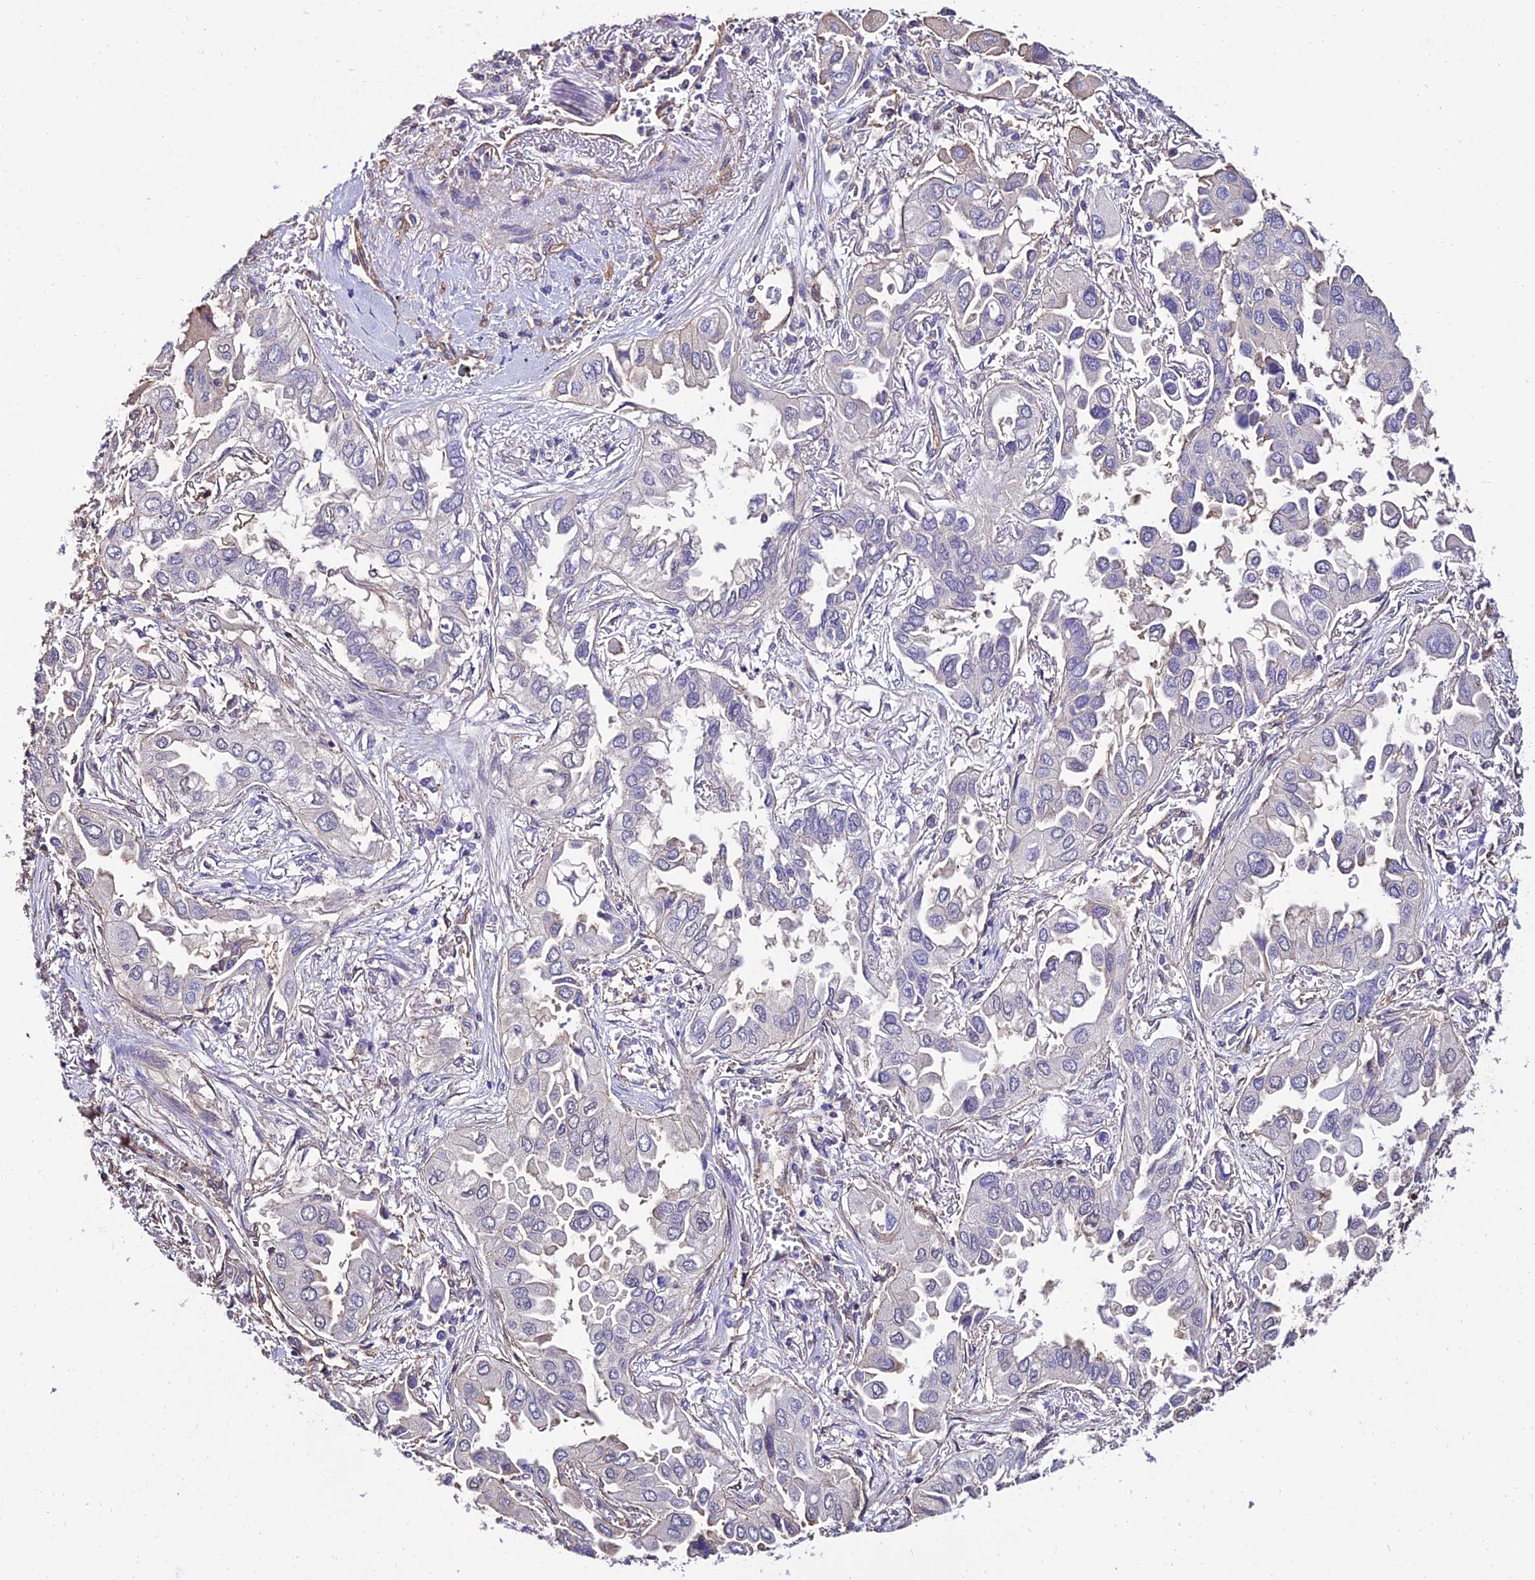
{"staining": {"intensity": "negative", "quantity": "none", "location": "none"}, "tissue": "lung cancer", "cell_type": "Tumor cells", "image_type": "cancer", "snomed": [{"axis": "morphology", "description": "Adenocarcinoma, NOS"}, {"axis": "topography", "description": "Lung"}], "caption": "Tumor cells show no significant protein staining in lung cancer.", "gene": "CALM2", "patient": {"sex": "female", "age": 76}}